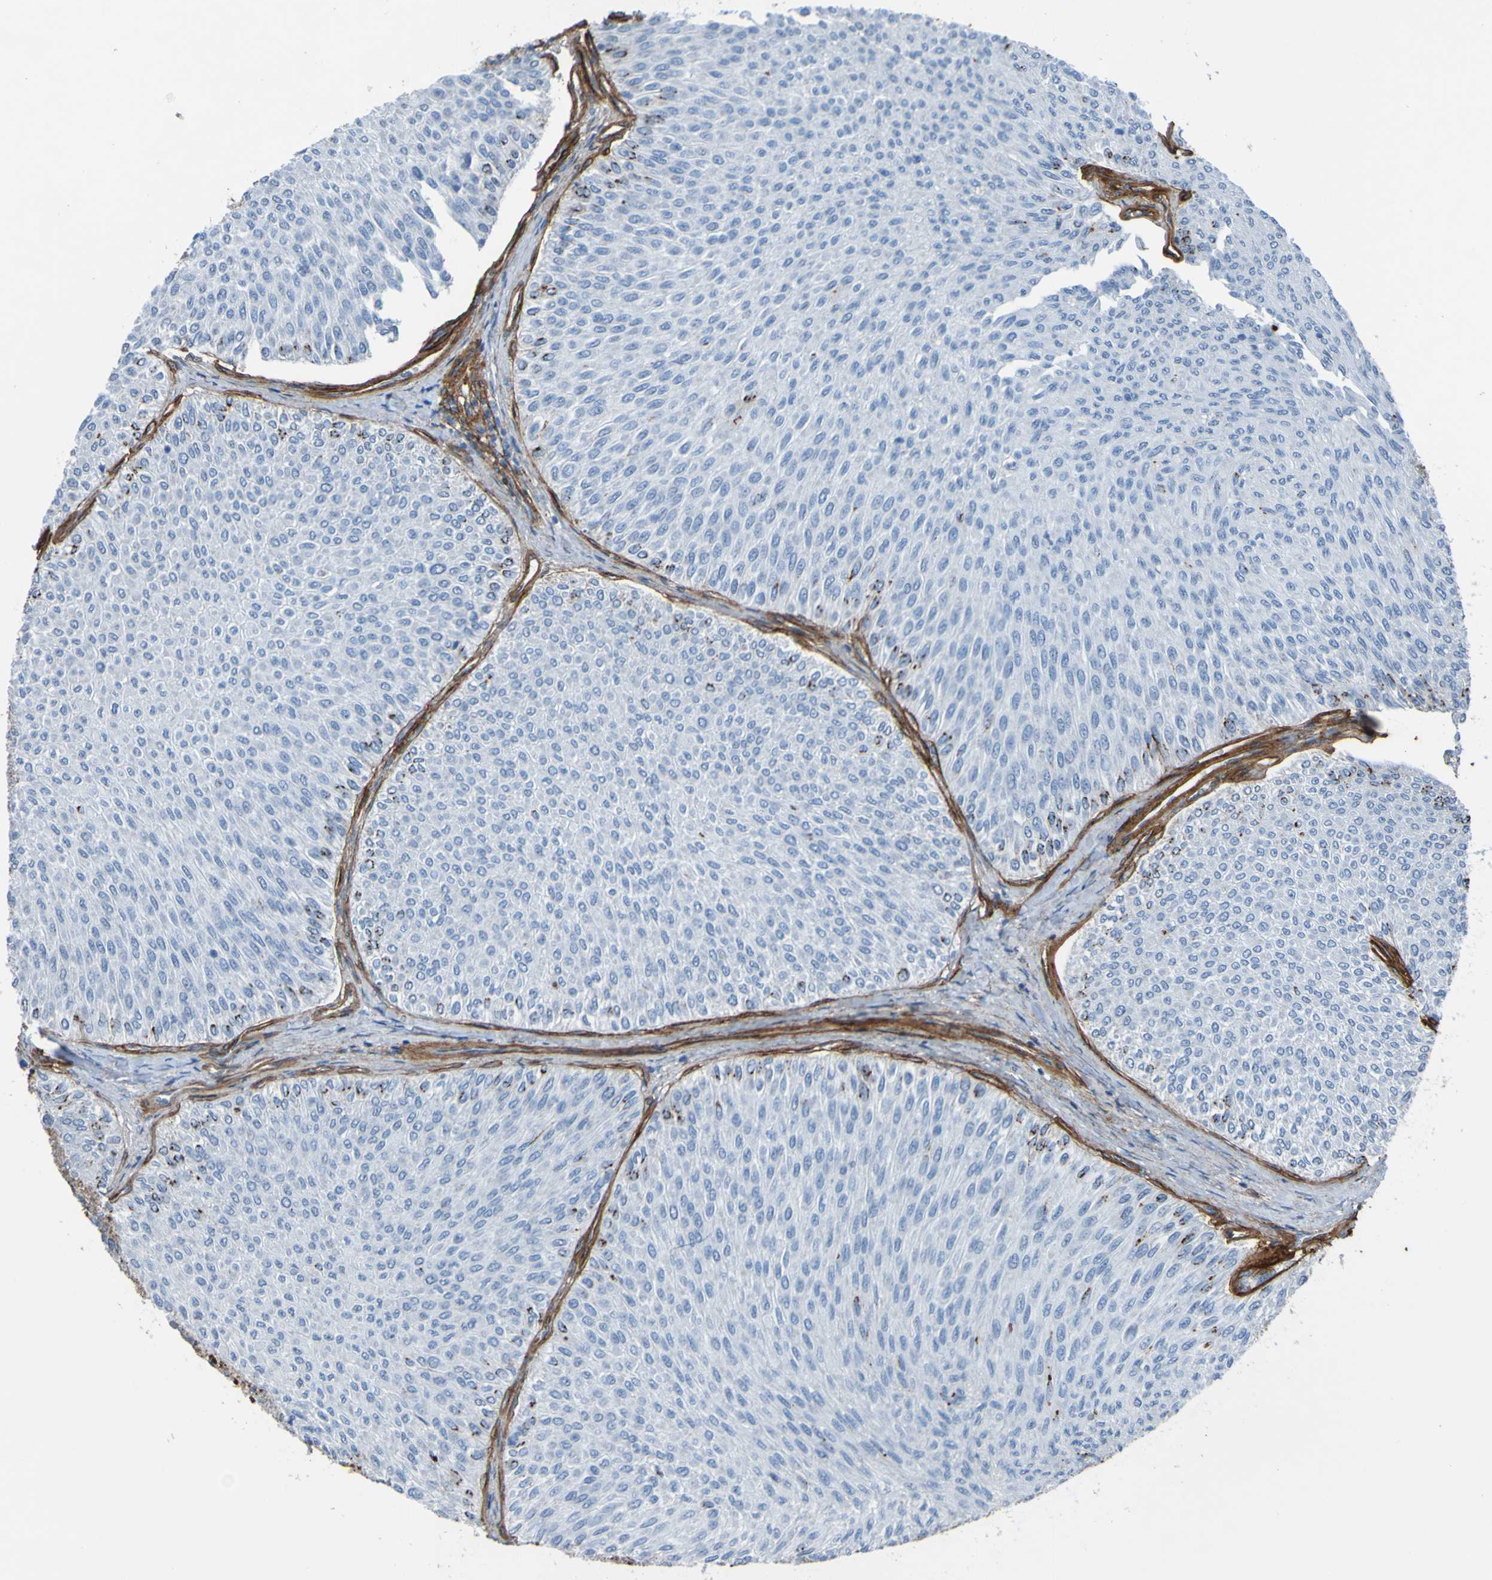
{"staining": {"intensity": "negative", "quantity": "none", "location": "none"}, "tissue": "urothelial cancer", "cell_type": "Tumor cells", "image_type": "cancer", "snomed": [{"axis": "morphology", "description": "Urothelial carcinoma, Low grade"}, {"axis": "topography", "description": "Urinary bladder"}], "caption": "This photomicrograph is of low-grade urothelial carcinoma stained with immunohistochemistry to label a protein in brown with the nuclei are counter-stained blue. There is no expression in tumor cells. Brightfield microscopy of immunohistochemistry stained with DAB (3,3'-diaminobenzidine) (brown) and hematoxylin (blue), captured at high magnification.", "gene": "COL4A2", "patient": {"sex": "male", "age": 78}}